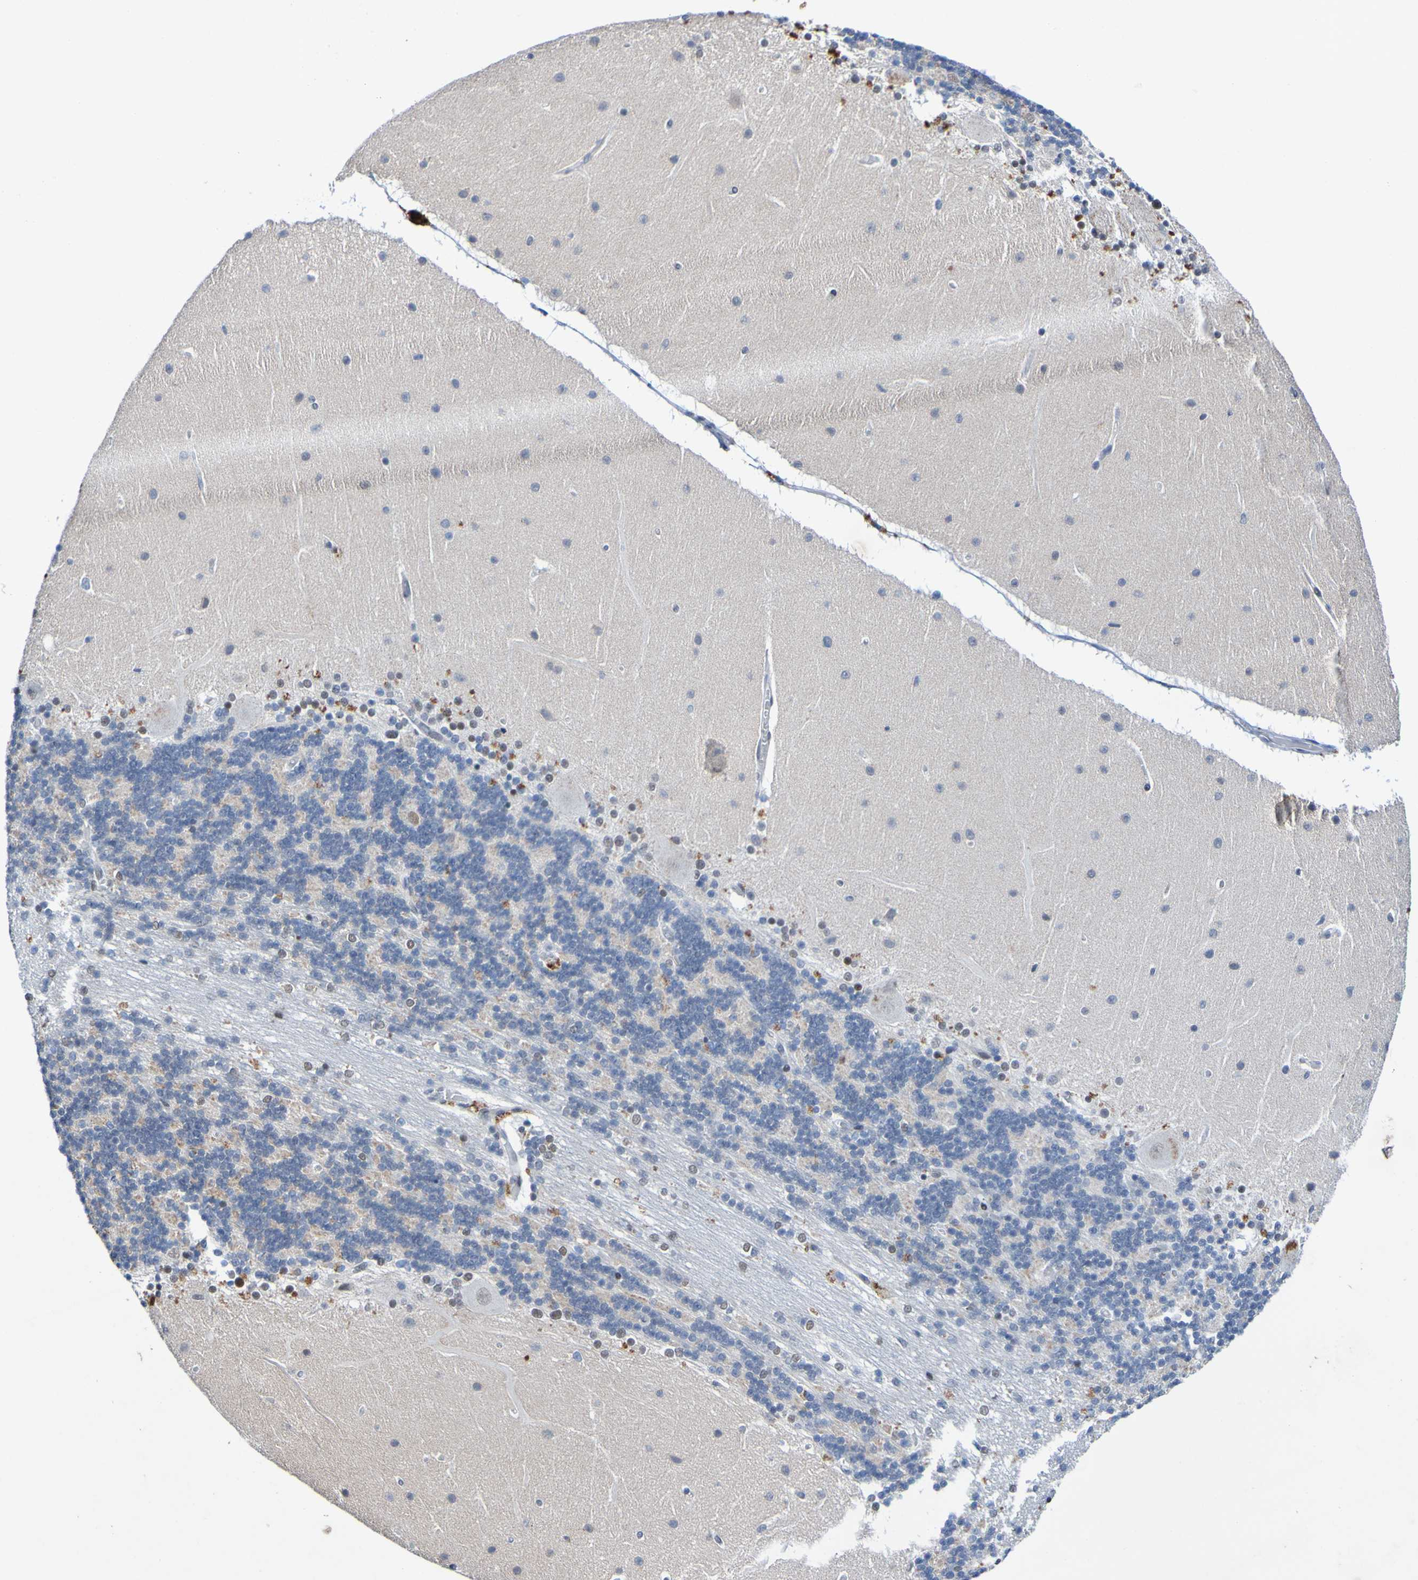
{"staining": {"intensity": "moderate", "quantity": "<25%", "location": "cytoplasmic/membranous,nuclear"}, "tissue": "cerebellum", "cell_type": "Cells in granular layer", "image_type": "normal", "snomed": [{"axis": "morphology", "description": "Normal tissue, NOS"}, {"axis": "topography", "description": "Cerebellum"}], "caption": "The micrograph demonstrates immunohistochemical staining of benign cerebellum. There is moderate cytoplasmic/membranous,nuclear staining is seen in approximately <25% of cells in granular layer. (Stains: DAB in brown, nuclei in blue, Microscopy: brightfield microscopy at high magnification).", "gene": "PCGF1", "patient": {"sex": "female", "age": 54}}